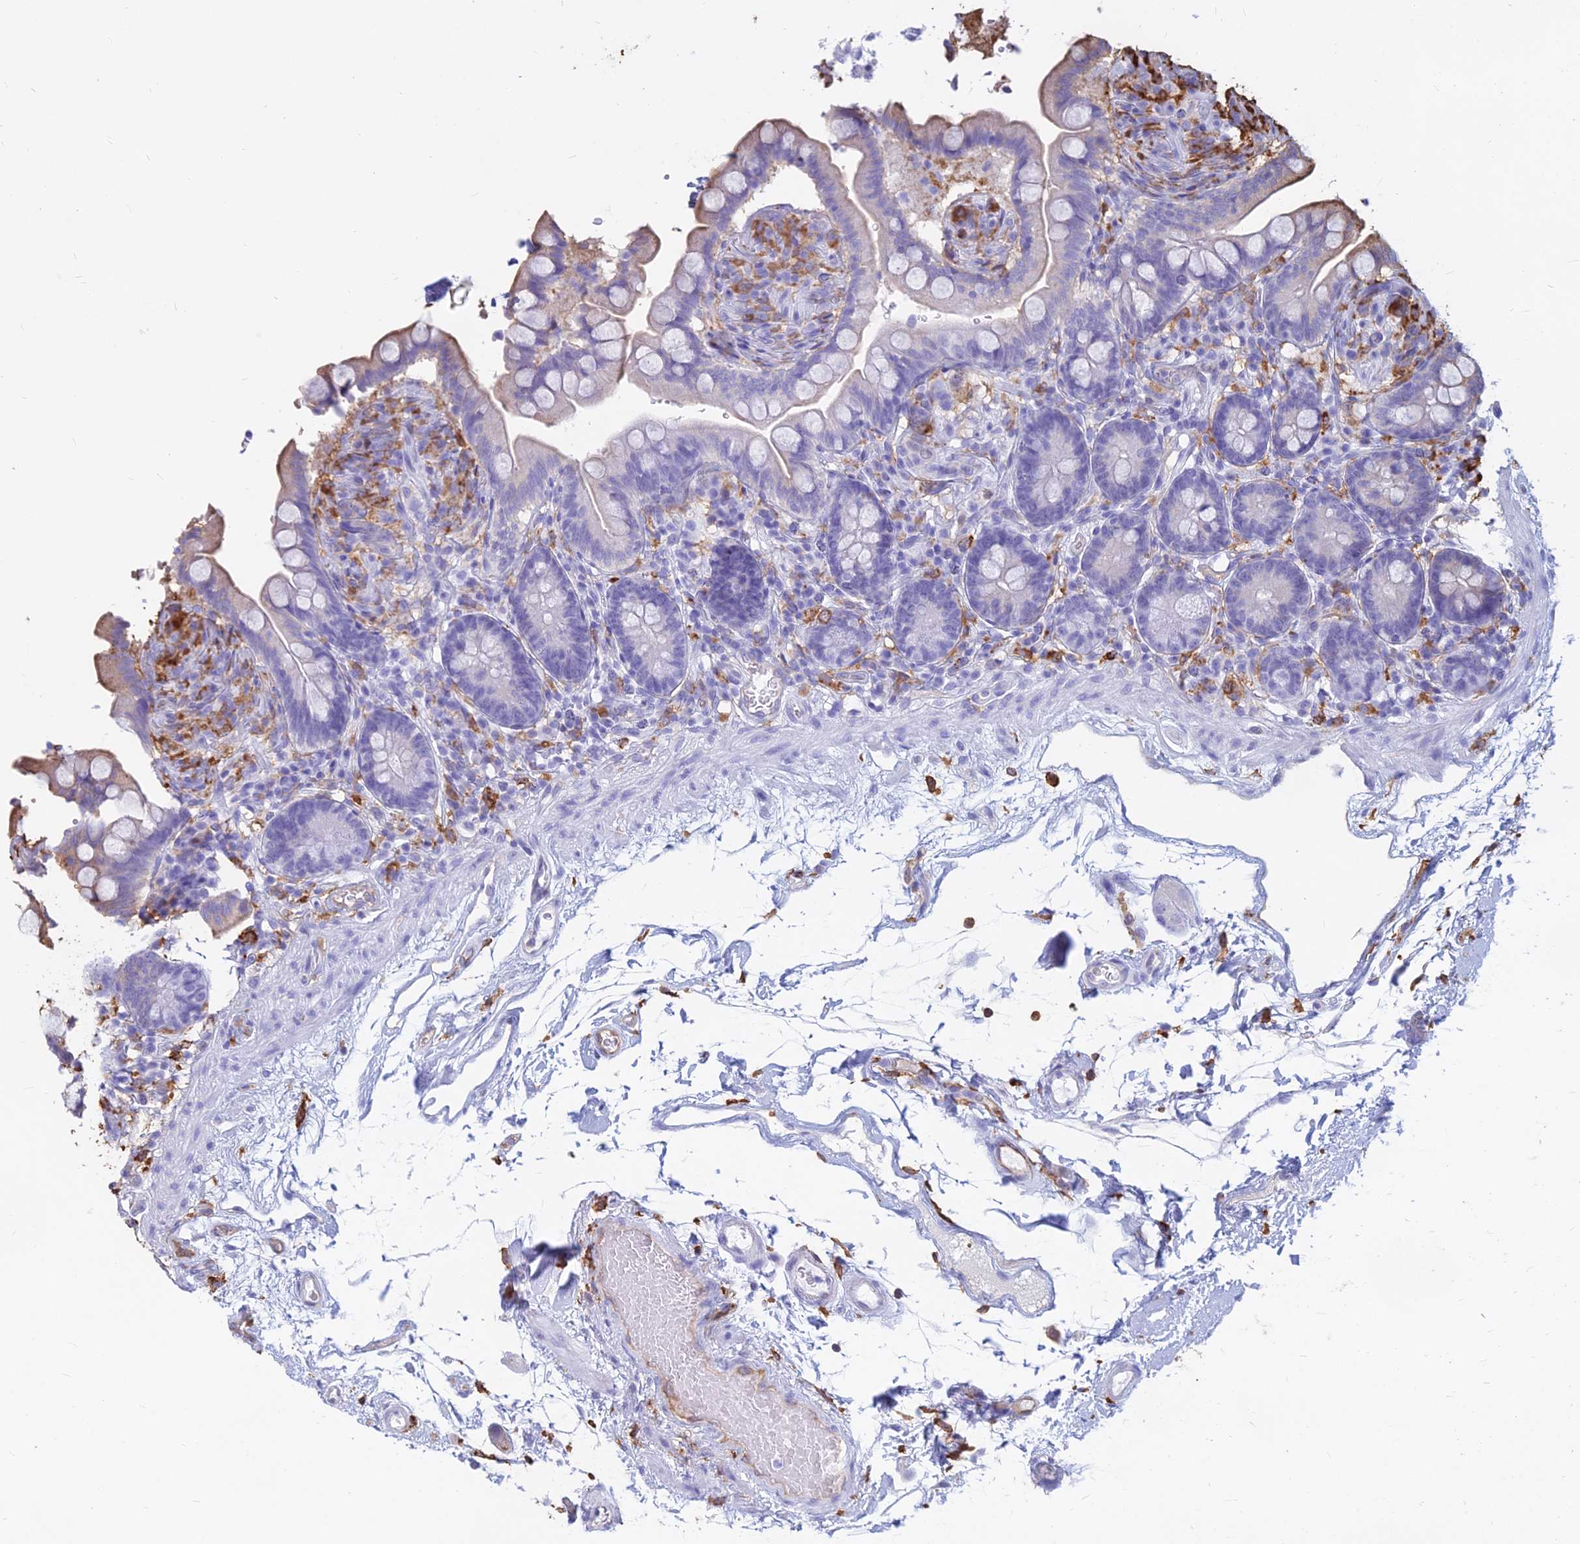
{"staining": {"intensity": "negative", "quantity": "none", "location": "none"}, "tissue": "colon", "cell_type": "Endothelial cells", "image_type": "normal", "snomed": [{"axis": "morphology", "description": "Normal tissue, NOS"}, {"axis": "topography", "description": "Smooth muscle"}, {"axis": "topography", "description": "Colon"}], "caption": "Micrograph shows no significant protein expression in endothelial cells of benign colon.", "gene": "HLA", "patient": {"sex": "male", "age": 73}}